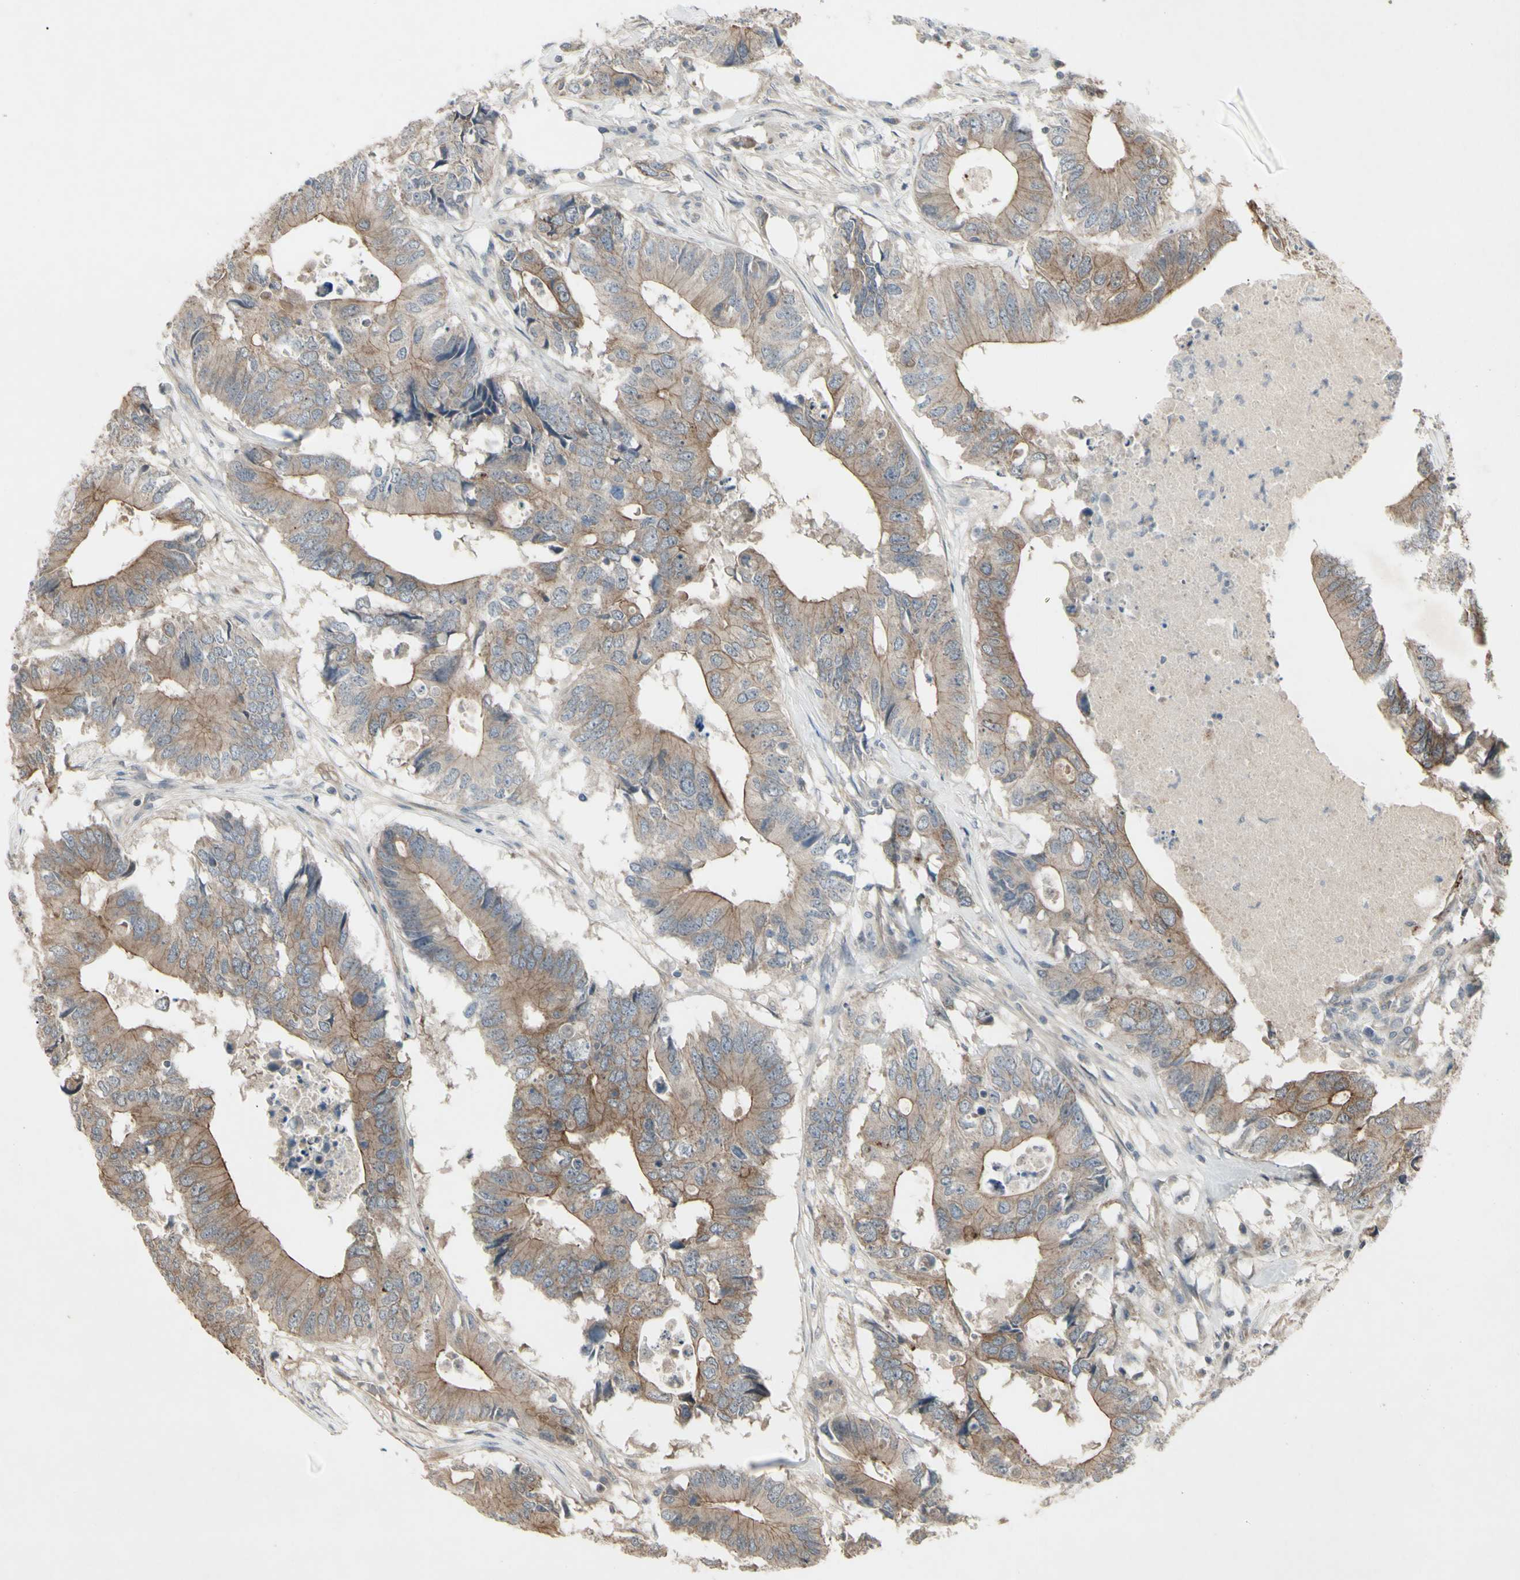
{"staining": {"intensity": "moderate", "quantity": ">75%", "location": "cytoplasmic/membranous"}, "tissue": "colorectal cancer", "cell_type": "Tumor cells", "image_type": "cancer", "snomed": [{"axis": "morphology", "description": "Adenocarcinoma, NOS"}, {"axis": "topography", "description": "Colon"}], "caption": "Immunohistochemical staining of human adenocarcinoma (colorectal) reveals moderate cytoplasmic/membranous protein expression in about >75% of tumor cells.", "gene": "JAG1", "patient": {"sex": "male", "age": 71}}